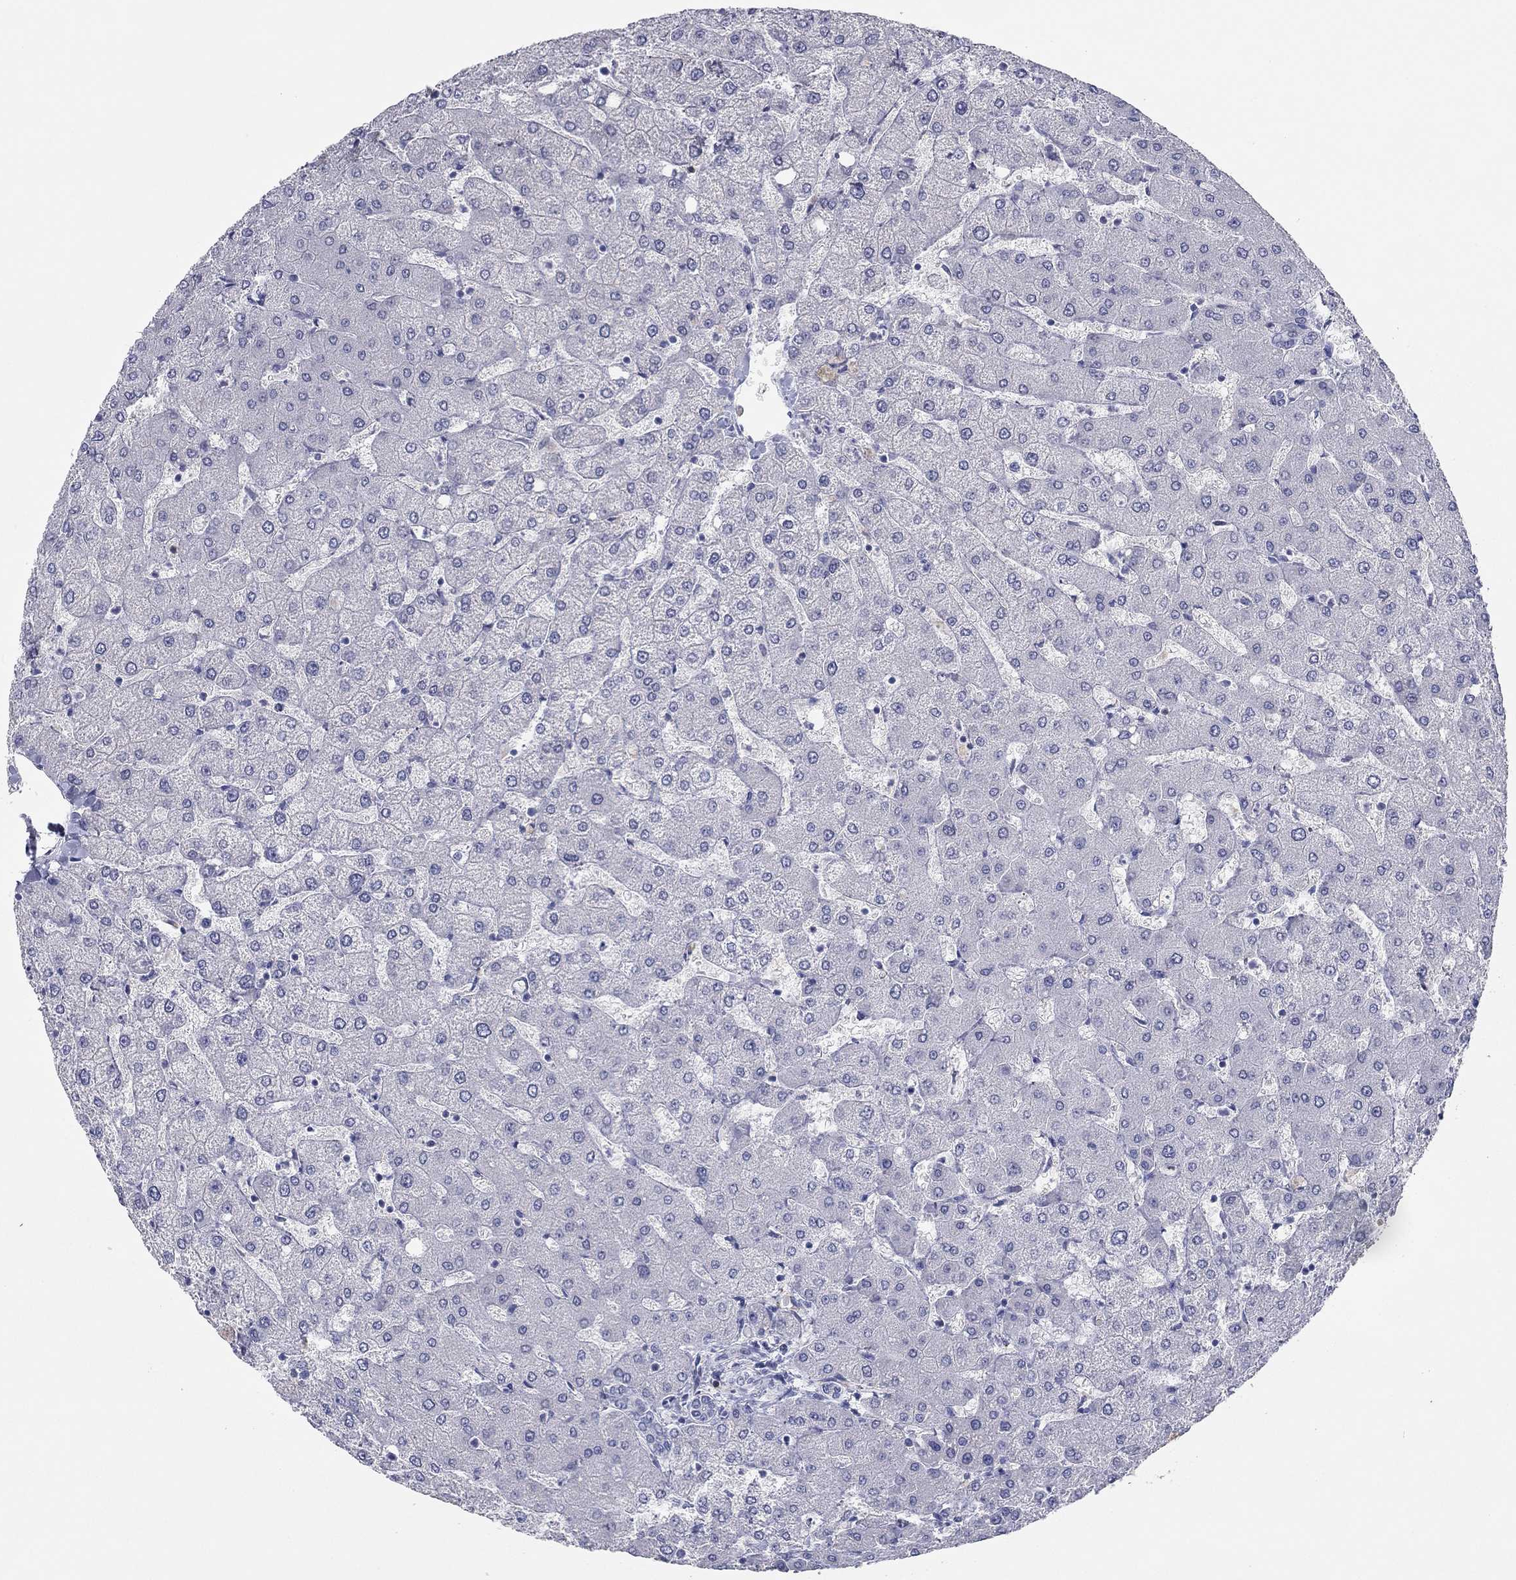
{"staining": {"intensity": "negative", "quantity": "none", "location": "none"}, "tissue": "liver", "cell_type": "Cholangiocytes", "image_type": "normal", "snomed": [{"axis": "morphology", "description": "Normal tissue, NOS"}, {"axis": "topography", "description": "Liver"}], "caption": "Unremarkable liver was stained to show a protein in brown. There is no significant positivity in cholangiocytes. The staining was performed using DAB to visualize the protein expression in brown, while the nuclei were stained in blue with hematoxylin (Magnification: 20x).", "gene": "ITGAE", "patient": {"sex": "female", "age": 54}}